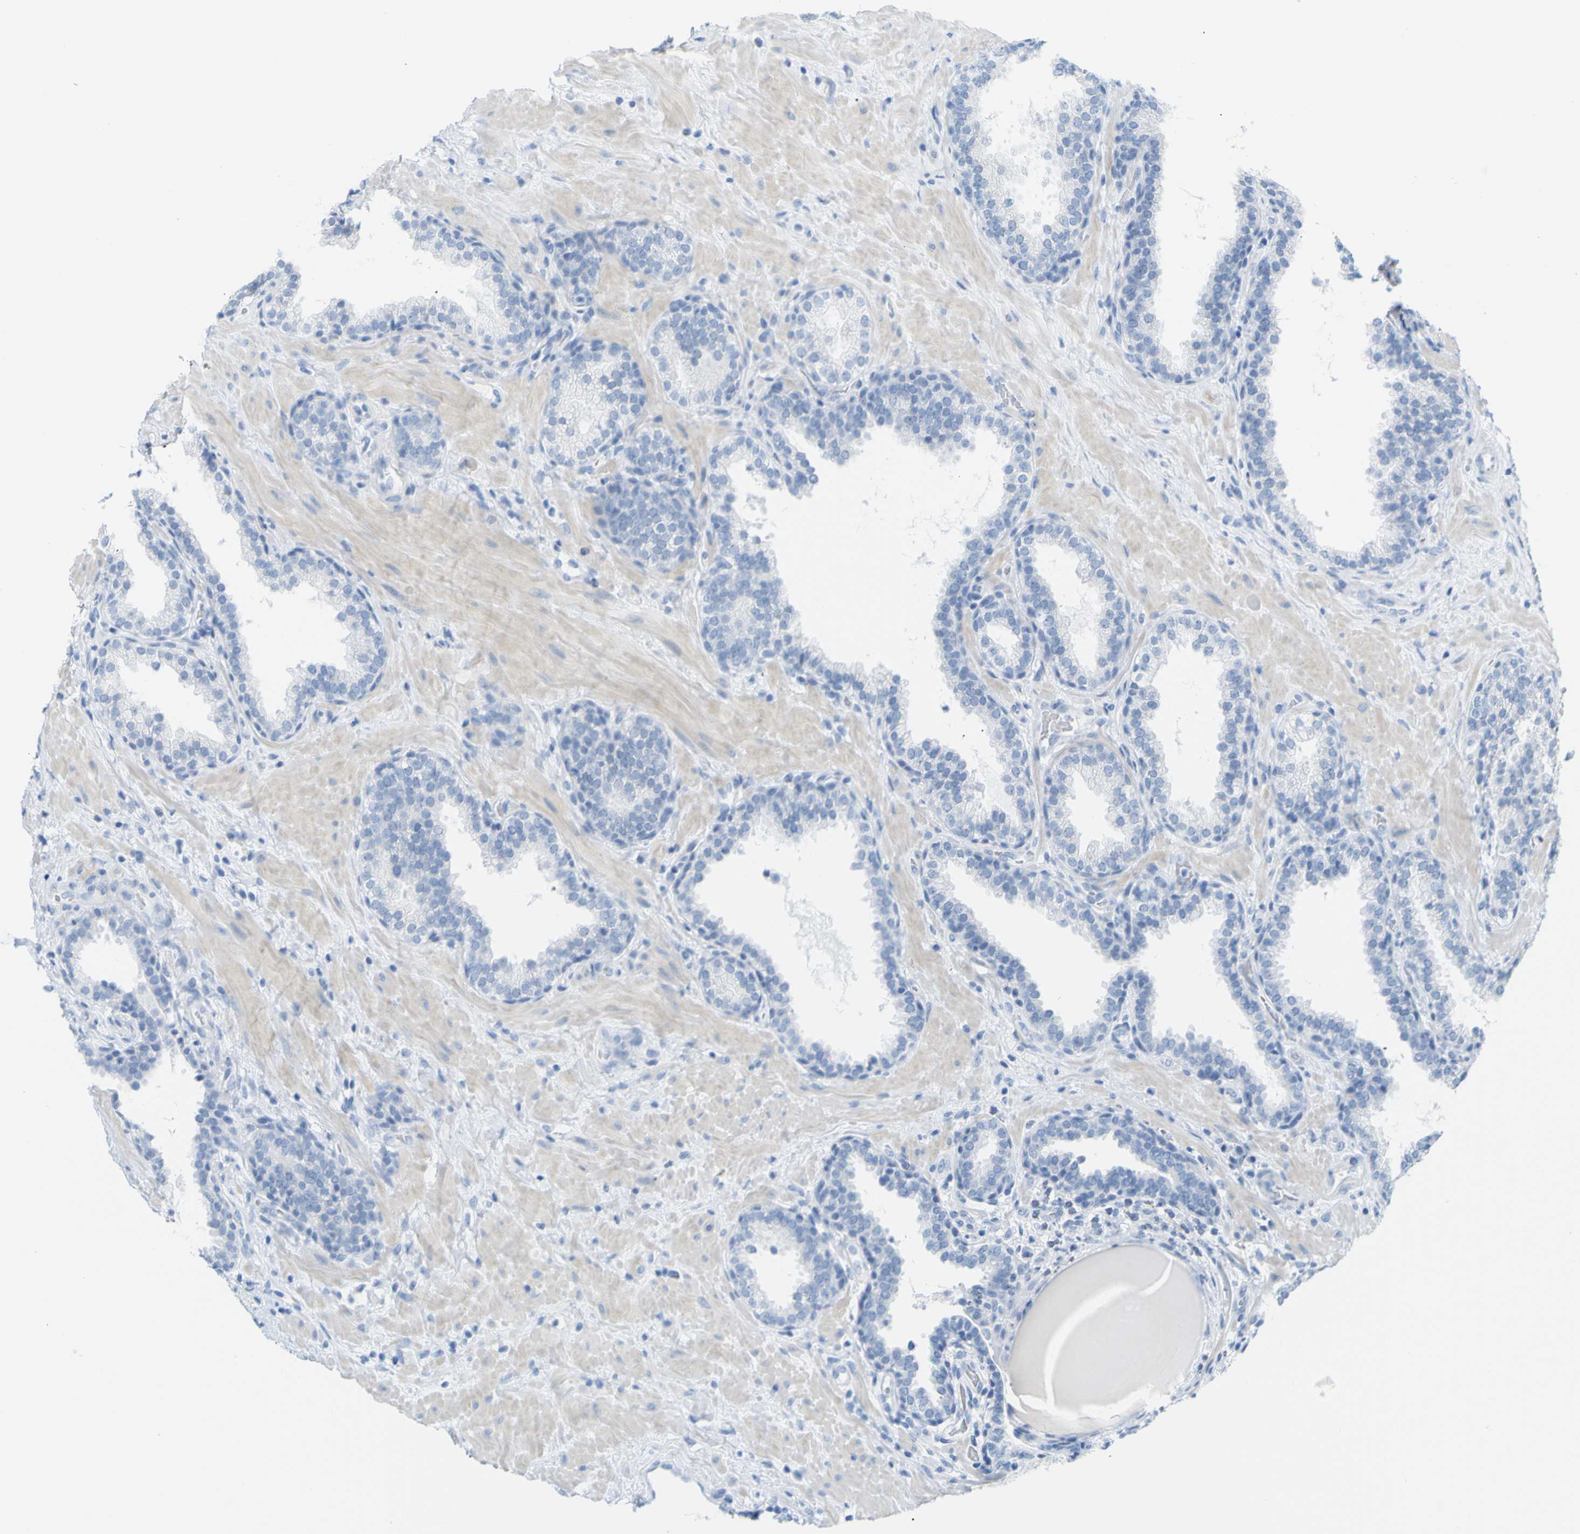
{"staining": {"intensity": "negative", "quantity": "none", "location": "none"}, "tissue": "prostate", "cell_type": "Glandular cells", "image_type": "normal", "snomed": [{"axis": "morphology", "description": "Normal tissue, NOS"}, {"axis": "topography", "description": "Prostate"}], "caption": "DAB (3,3'-diaminobenzidine) immunohistochemical staining of unremarkable prostate demonstrates no significant staining in glandular cells.", "gene": "OPN1SW", "patient": {"sex": "male", "age": 51}}